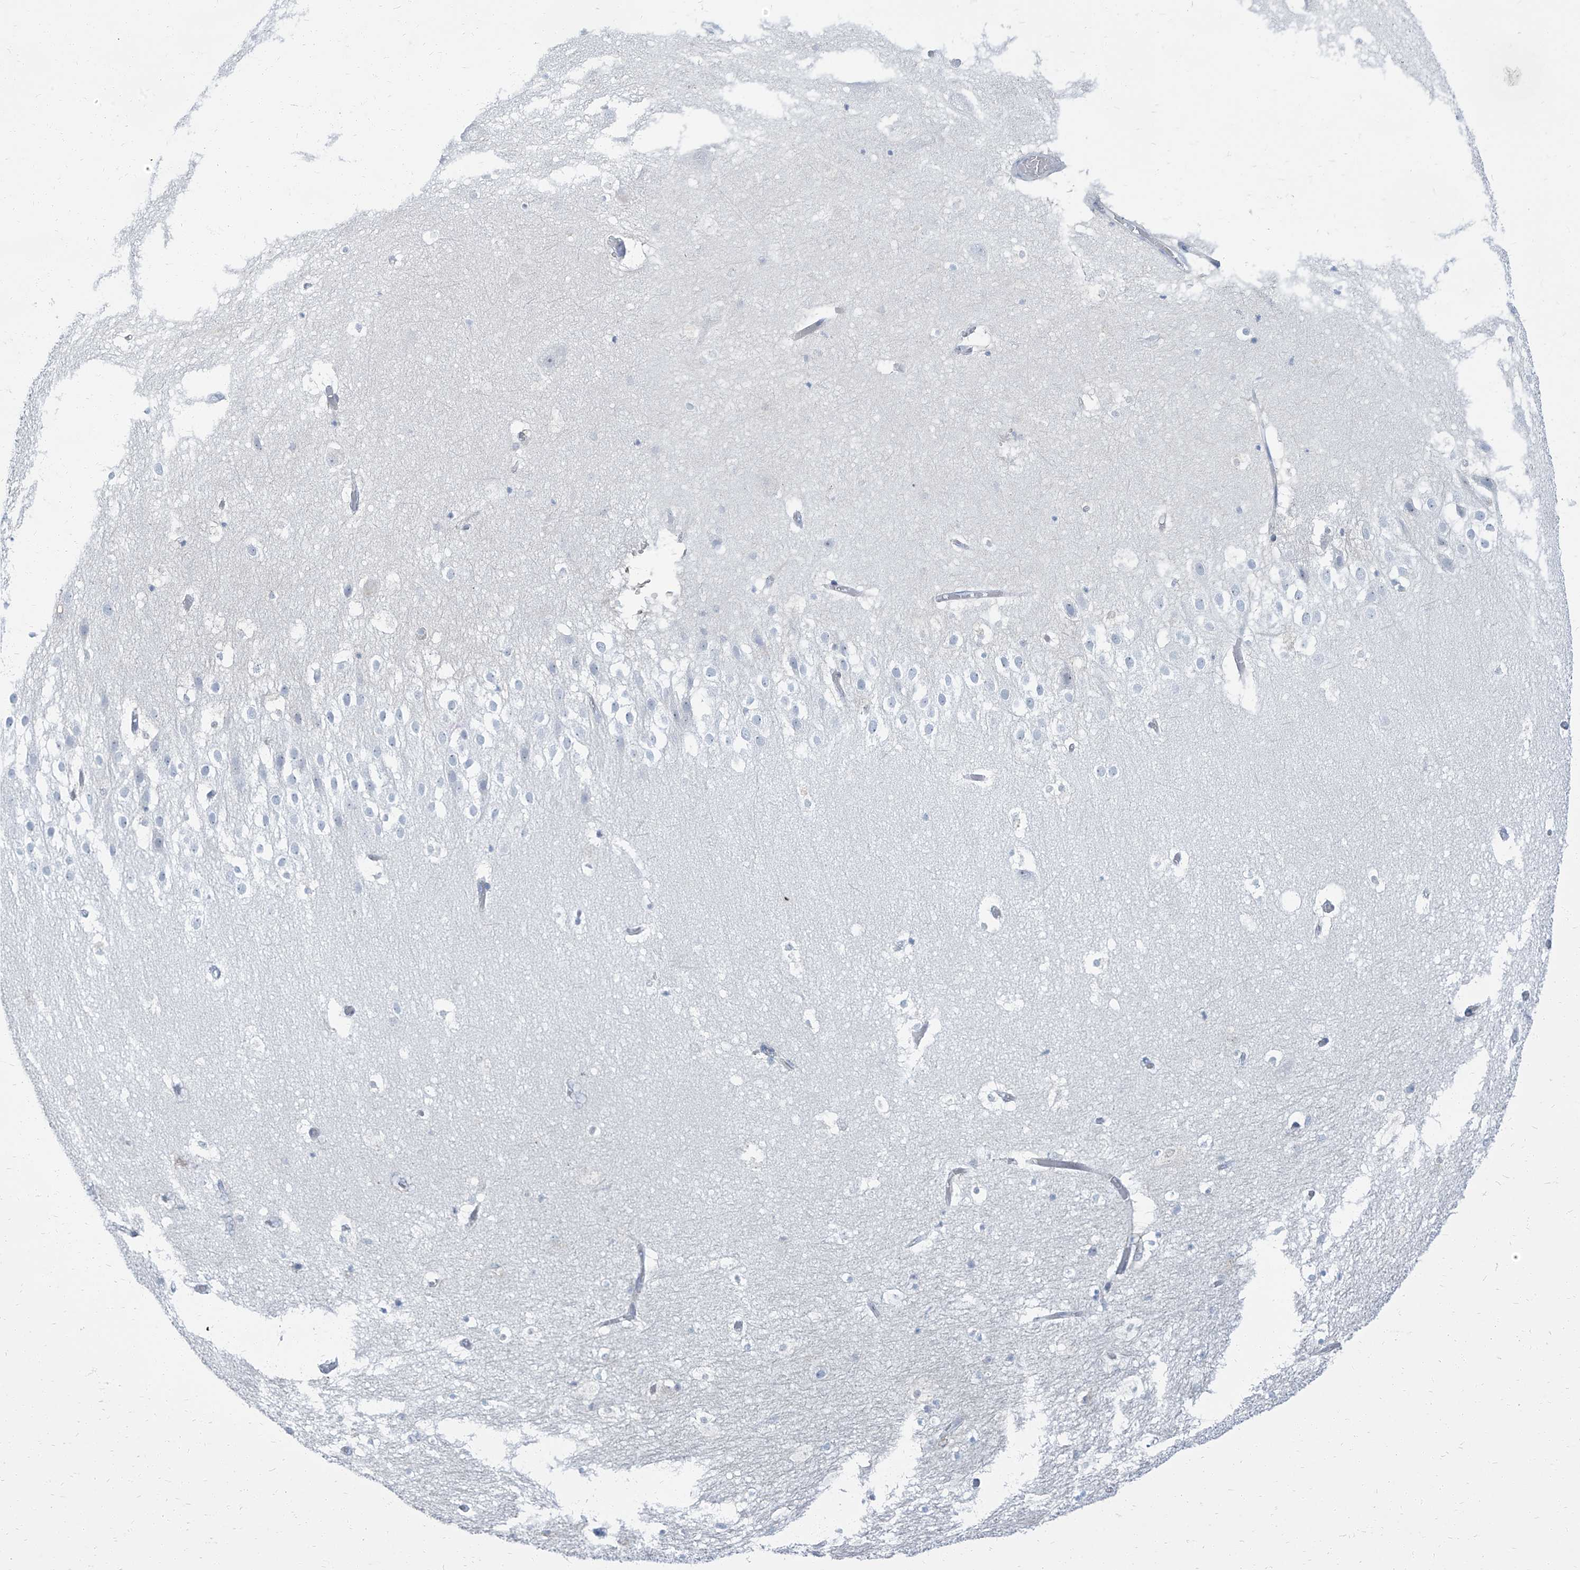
{"staining": {"intensity": "negative", "quantity": "none", "location": "none"}, "tissue": "hippocampus", "cell_type": "Glial cells", "image_type": "normal", "snomed": [{"axis": "morphology", "description": "Normal tissue, NOS"}, {"axis": "topography", "description": "Hippocampus"}], "caption": "DAB (3,3'-diaminobenzidine) immunohistochemical staining of benign human hippocampus displays no significant expression in glial cells. Nuclei are stained in blue.", "gene": "TXLNB", "patient": {"sex": "female", "age": 52}}